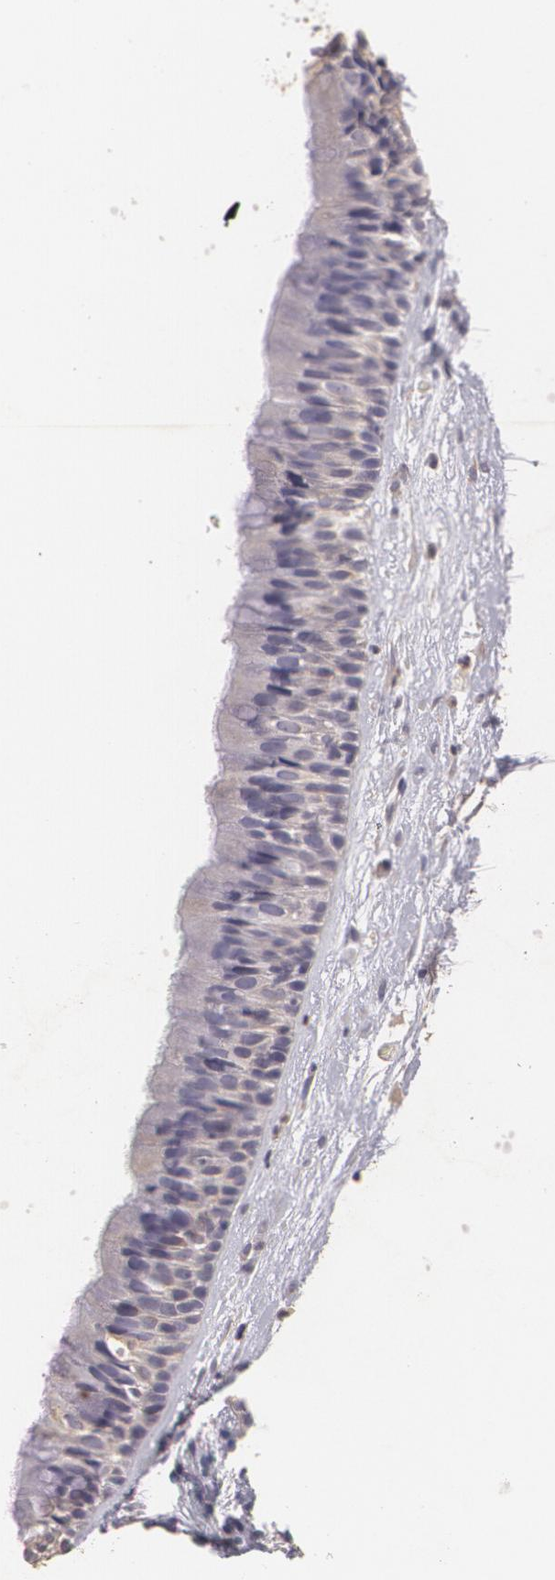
{"staining": {"intensity": "negative", "quantity": "none", "location": "none"}, "tissue": "nasopharynx", "cell_type": "Respiratory epithelial cells", "image_type": "normal", "snomed": [{"axis": "morphology", "description": "Normal tissue, NOS"}, {"axis": "topography", "description": "Nasopharynx"}], "caption": "The histopathology image demonstrates no staining of respiratory epithelial cells in benign nasopharynx. (Stains: DAB (3,3'-diaminobenzidine) IHC with hematoxylin counter stain, Microscopy: brightfield microscopy at high magnification).", "gene": "KCNA4", "patient": {"sex": "male", "age": 13}}